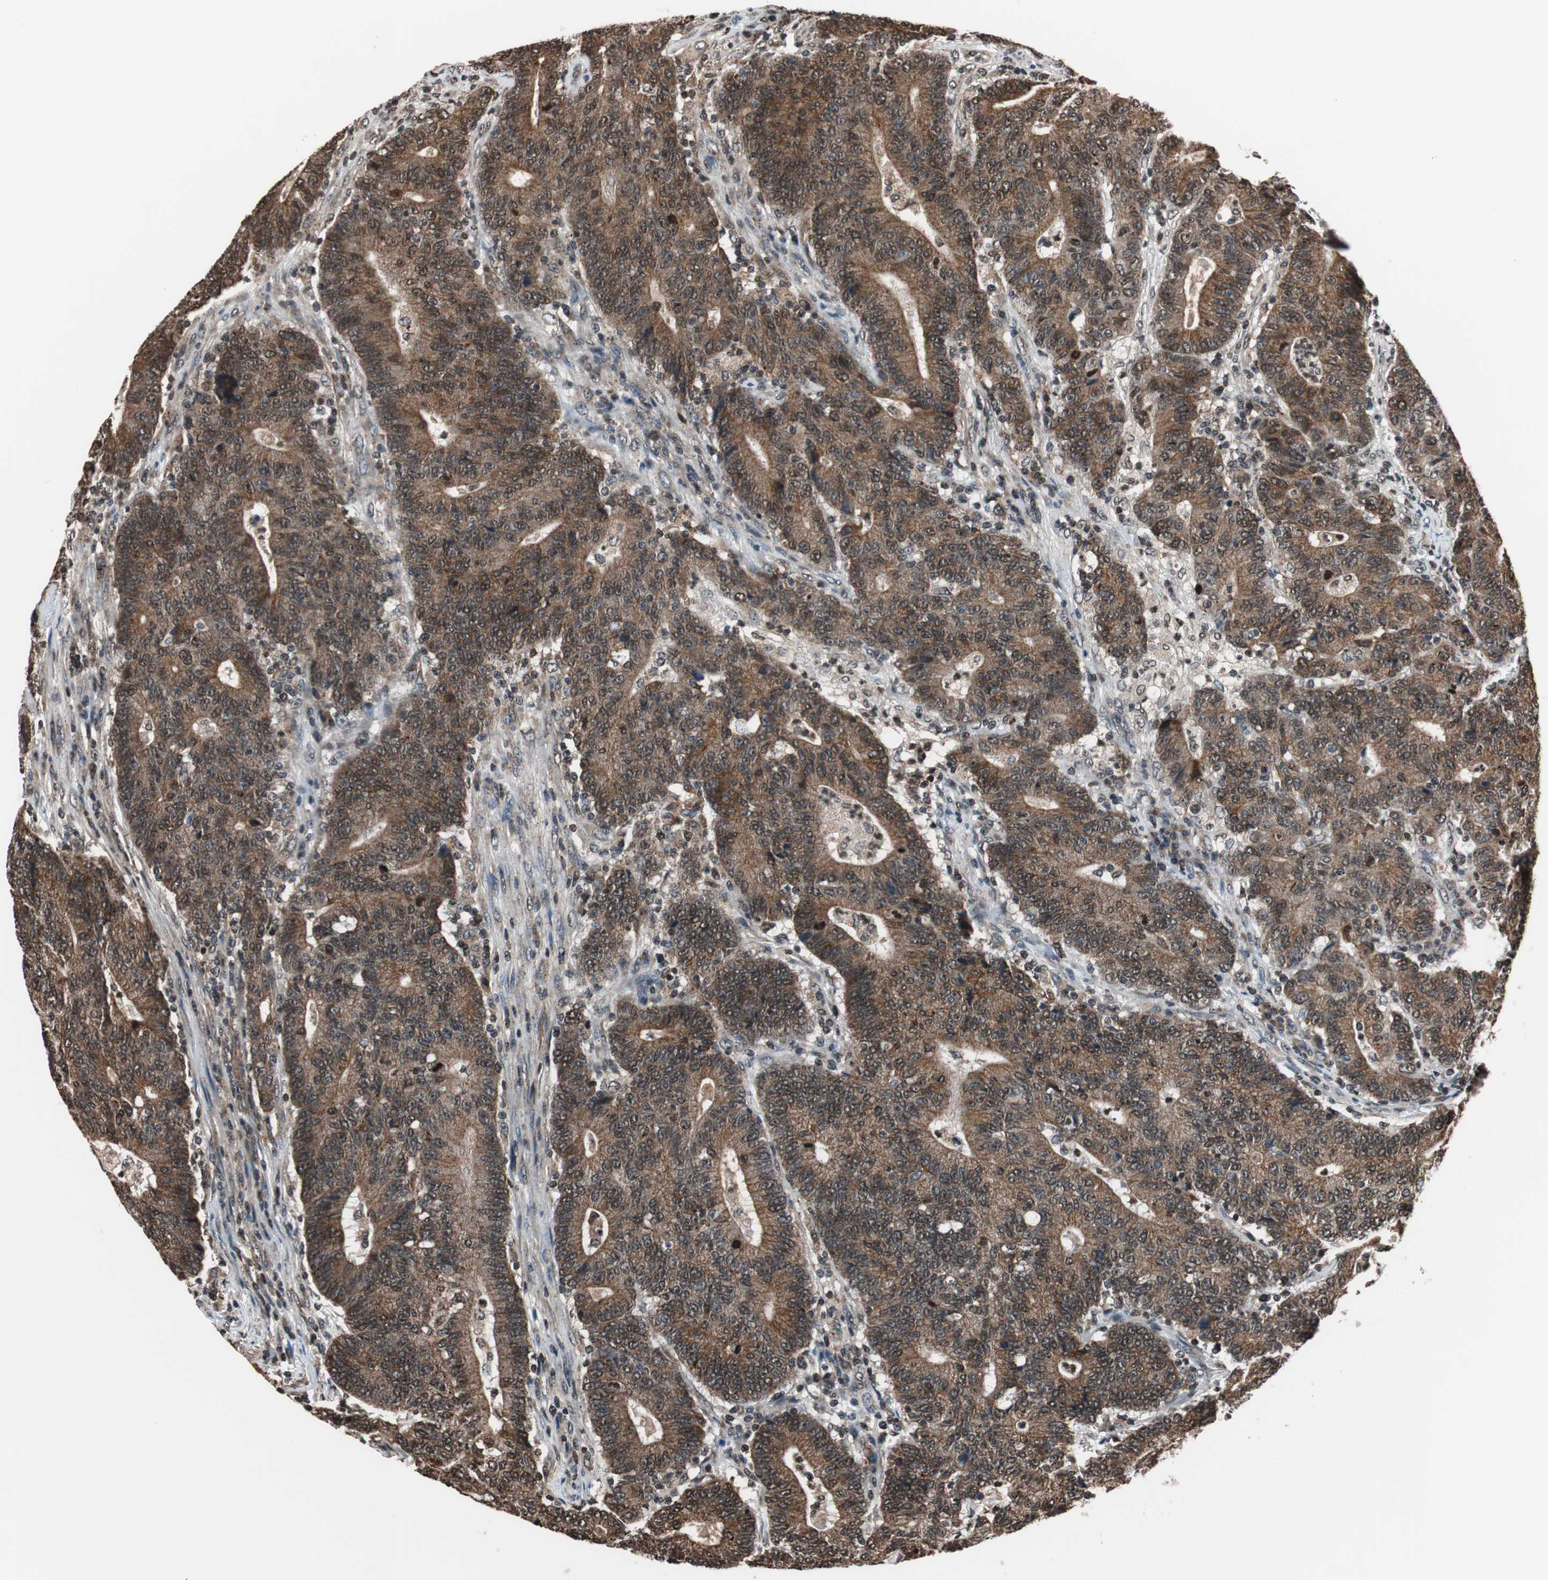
{"staining": {"intensity": "moderate", "quantity": ">75%", "location": "cytoplasmic/membranous"}, "tissue": "colorectal cancer", "cell_type": "Tumor cells", "image_type": "cancer", "snomed": [{"axis": "morphology", "description": "Normal tissue, NOS"}, {"axis": "morphology", "description": "Adenocarcinoma, NOS"}, {"axis": "topography", "description": "Colon"}], "caption": "The image reveals immunohistochemical staining of colorectal adenocarcinoma. There is moderate cytoplasmic/membranous staining is appreciated in approximately >75% of tumor cells. The protein is shown in brown color, while the nuclei are stained blue.", "gene": "RFC1", "patient": {"sex": "female", "age": 75}}